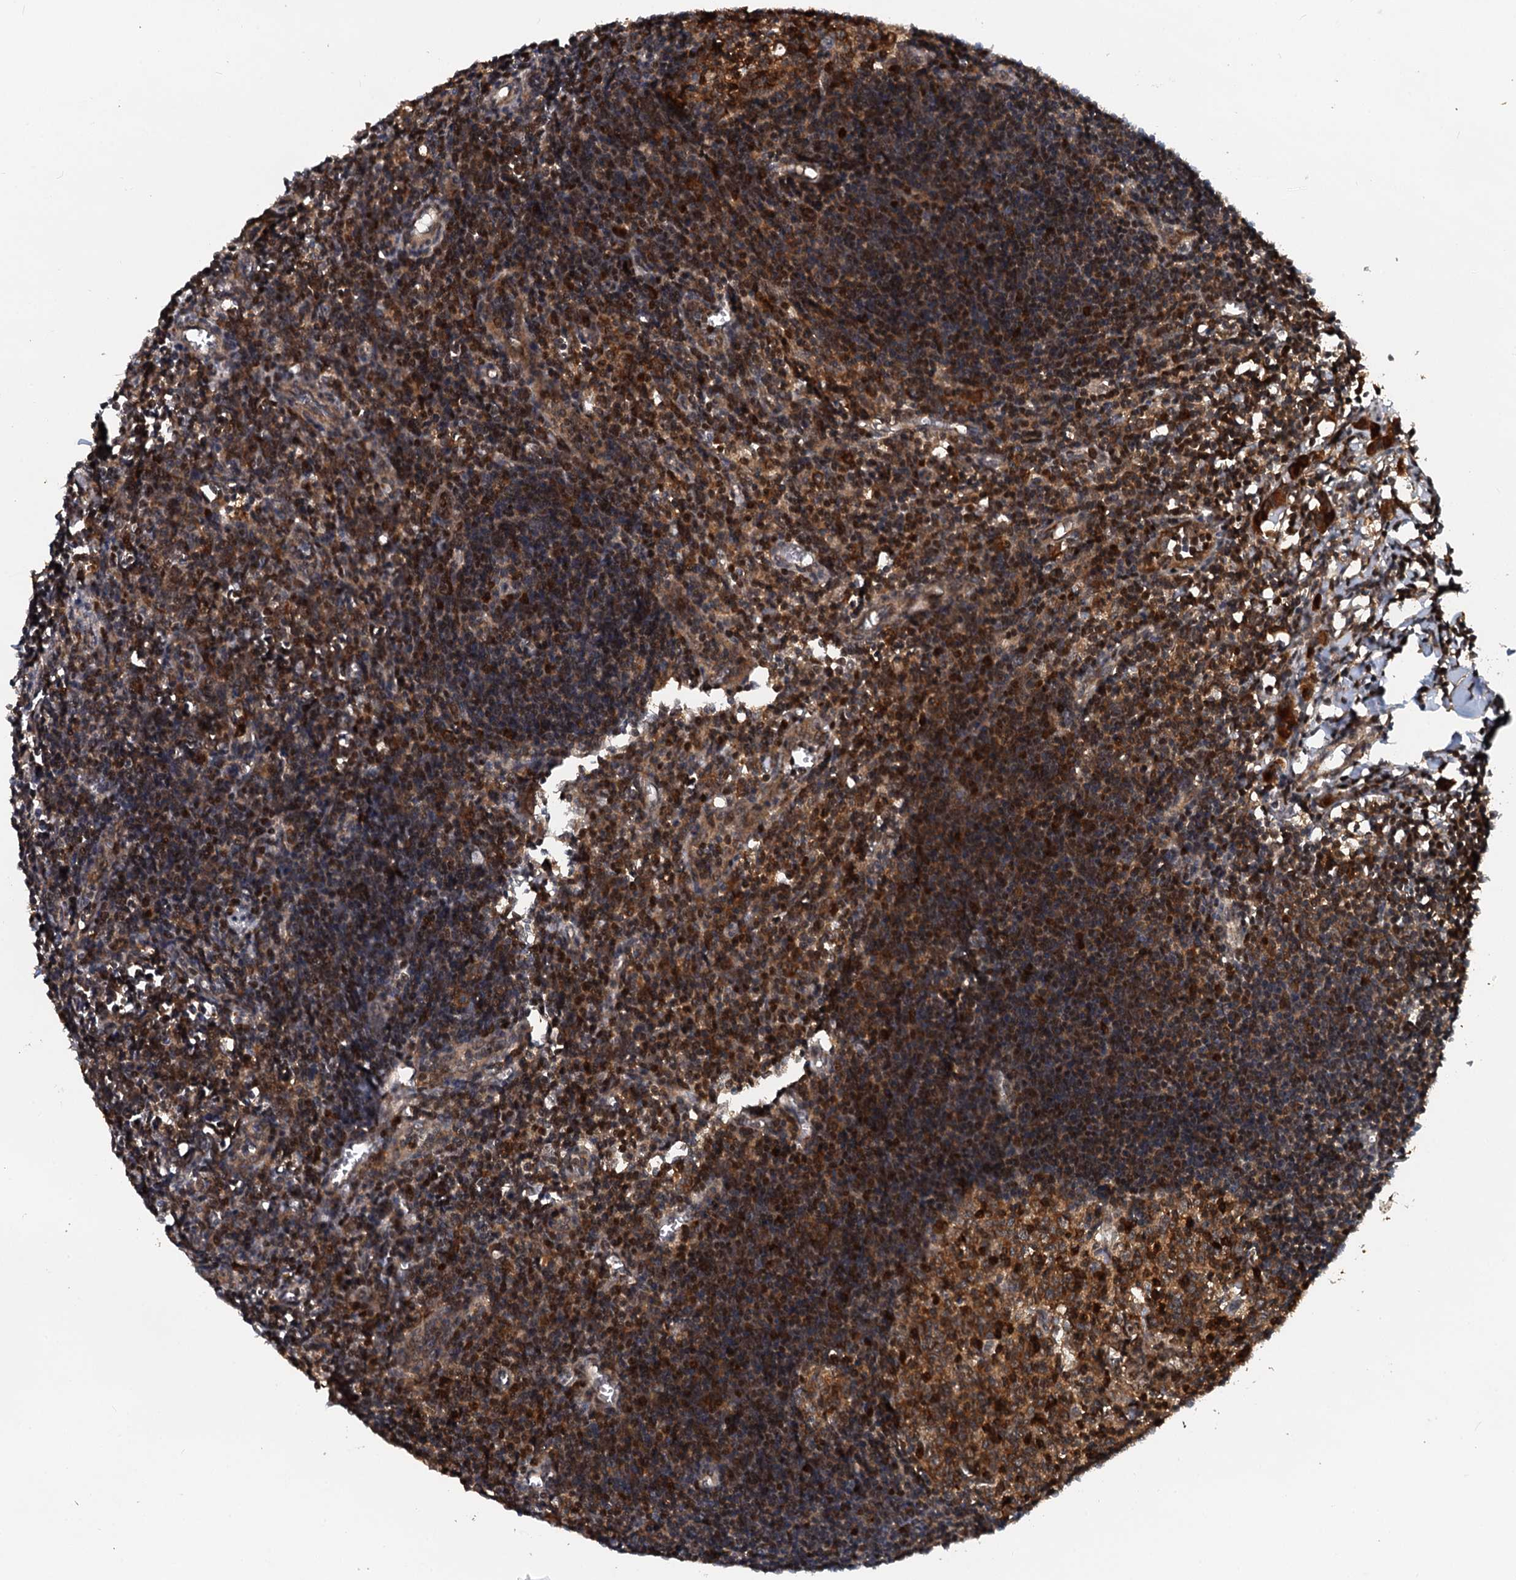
{"staining": {"intensity": "strong", "quantity": ">75%", "location": "cytoplasmic/membranous"}, "tissue": "lymph node", "cell_type": "Germinal center cells", "image_type": "normal", "snomed": [{"axis": "morphology", "description": "Normal tissue, NOS"}, {"axis": "morphology", "description": "Malignant melanoma, Metastatic site"}, {"axis": "topography", "description": "Lymph node"}], "caption": "Immunohistochemistry micrograph of benign human lymph node stained for a protein (brown), which reveals high levels of strong cytoplasmic/membranous expression in approximately >75% of germinal center cells.", "gene": "STUB1", "patient": {"sex": "male", "age": 41}}